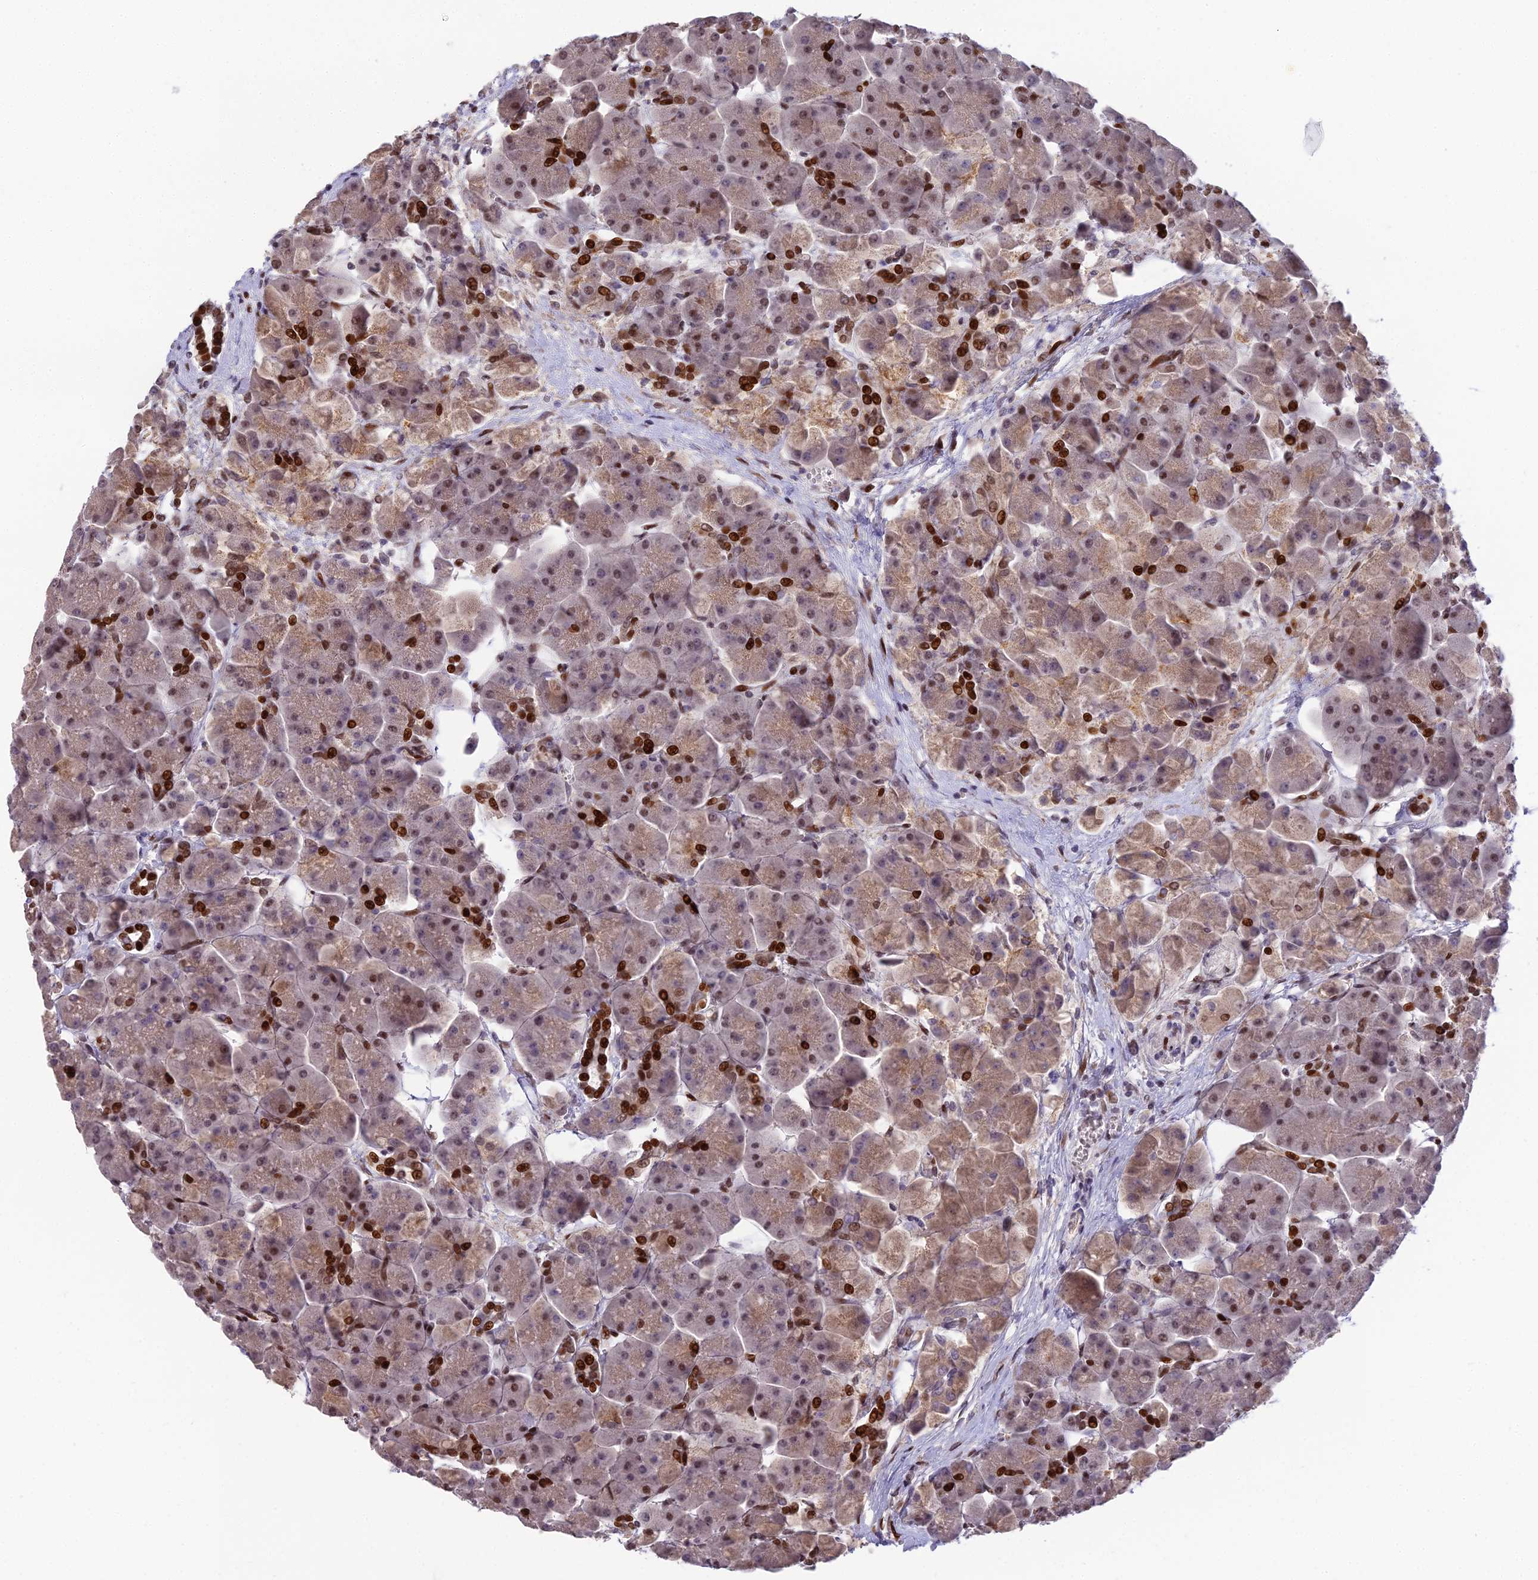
{"staining": {"intensity": "strong", "quantity": "25%-75%", "location": "nuclear"}, "tissue": "pancreas", "cell_type": "Exocrine glandular cells", "image_type": "normal", "snomed": [{"axis": "morphology", "description": "Normal tissue, NOS"}, {"axis": "topography", "description": "Pancreas"}], "caption": "The photomicrograph reveals a brown stain indicating the presence of a protein in the nuclear of exocrine glandular cells in pancreas. (IHC, brightfield microscopy, high magnification).", "gene": "ZNF707", "patient": {"sex": "male", "age": 66}}